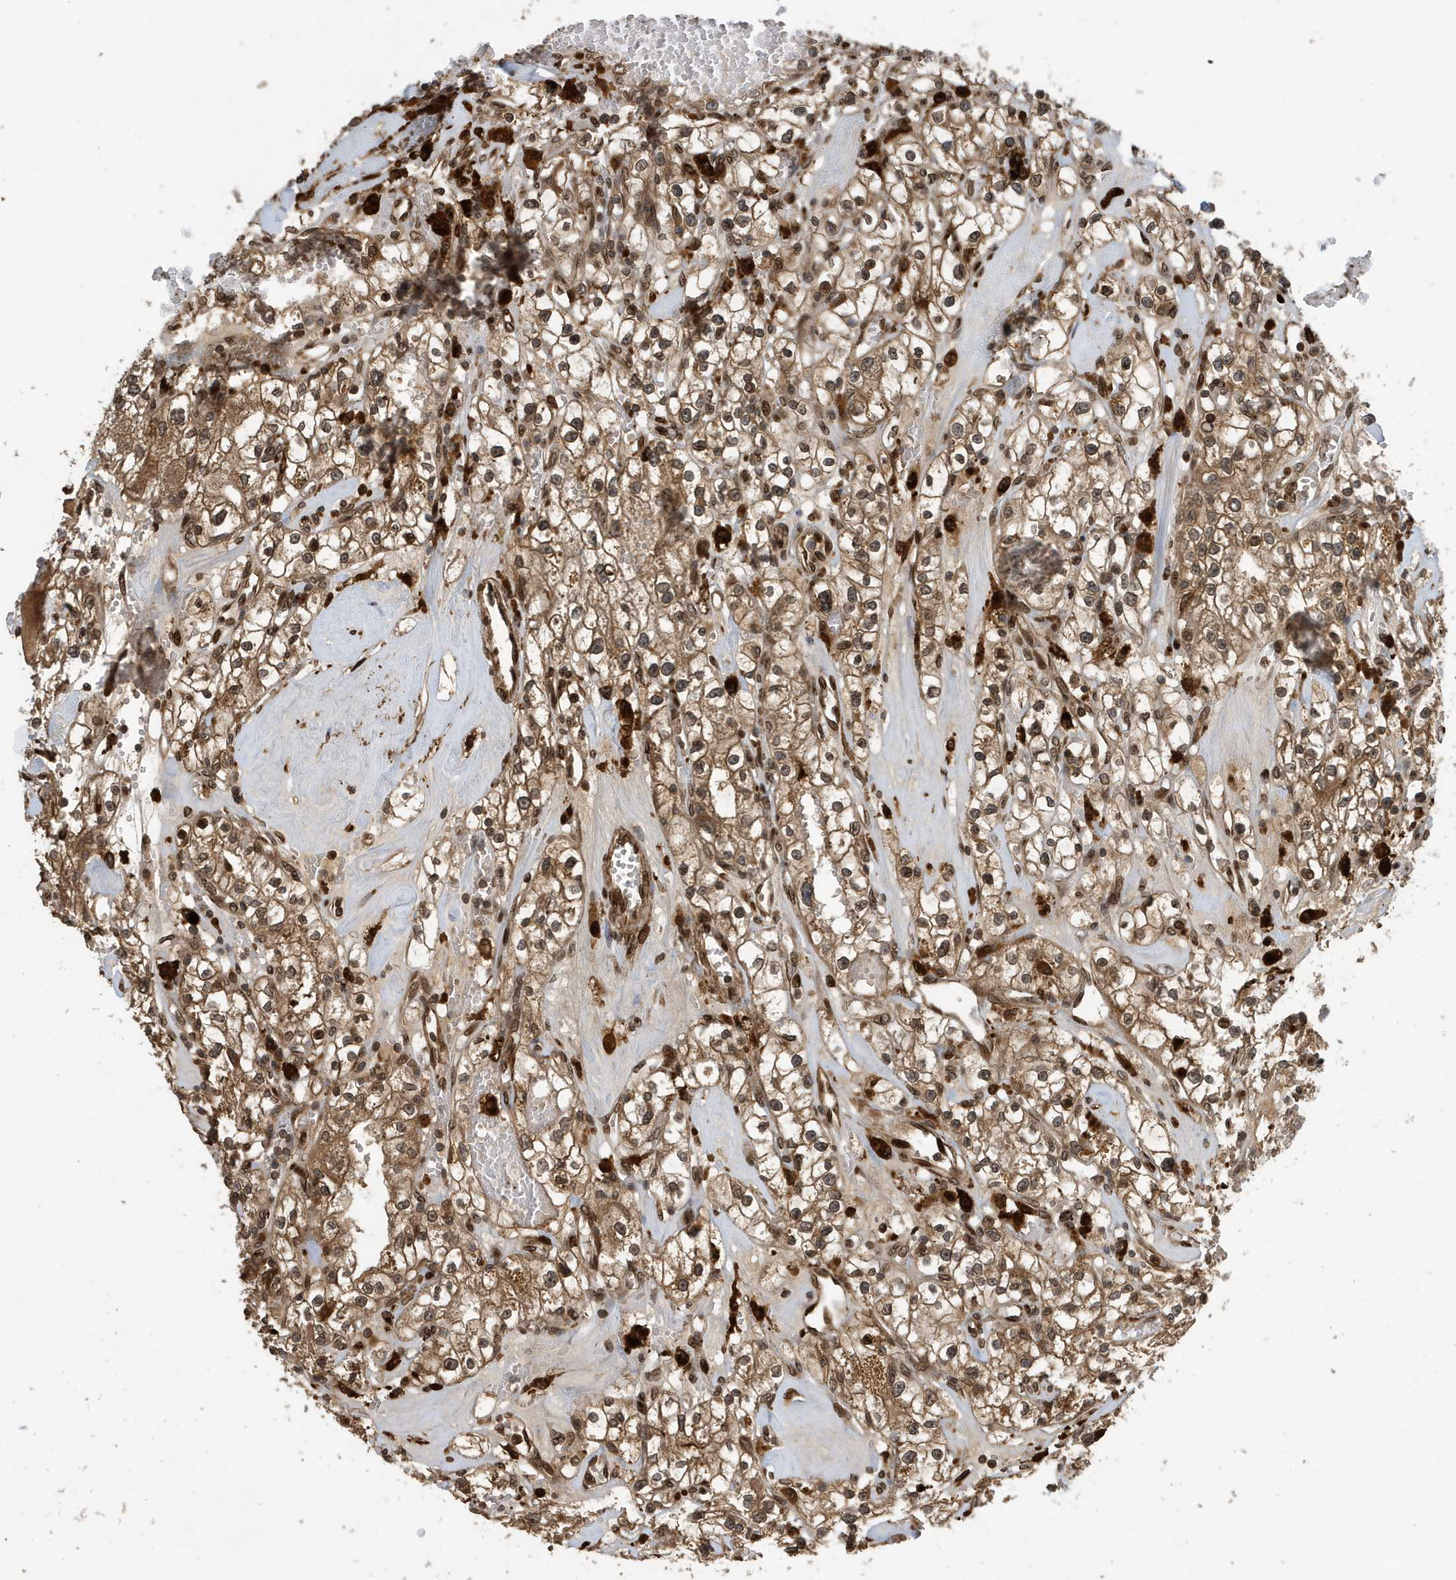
{"staining": {"intensity": "moderate", "quantity": ">75%", "location": "cytoplasmic/membranous,nuclear"}, "tissue": "renal cancer", "cell_type": "Tumor cells", "image_type": "cancer", "snomed": [{"axis": "morphology", "description": "Adenocarcinoma, NOS"}, {"axis": "topography", "description": "Kidney"}], "caption": "A brown stain labels moderate cytoplasmic/membranous and nuclear expression of a protein in renal adenocarcinoma tumor cells. The staining was performed using DAB, with brown indicating positive protein expression. Nuclei are stained blue with hematoxylin.", "gene": "DUSP18", "patient": {"sex": "male", "age": 56}}